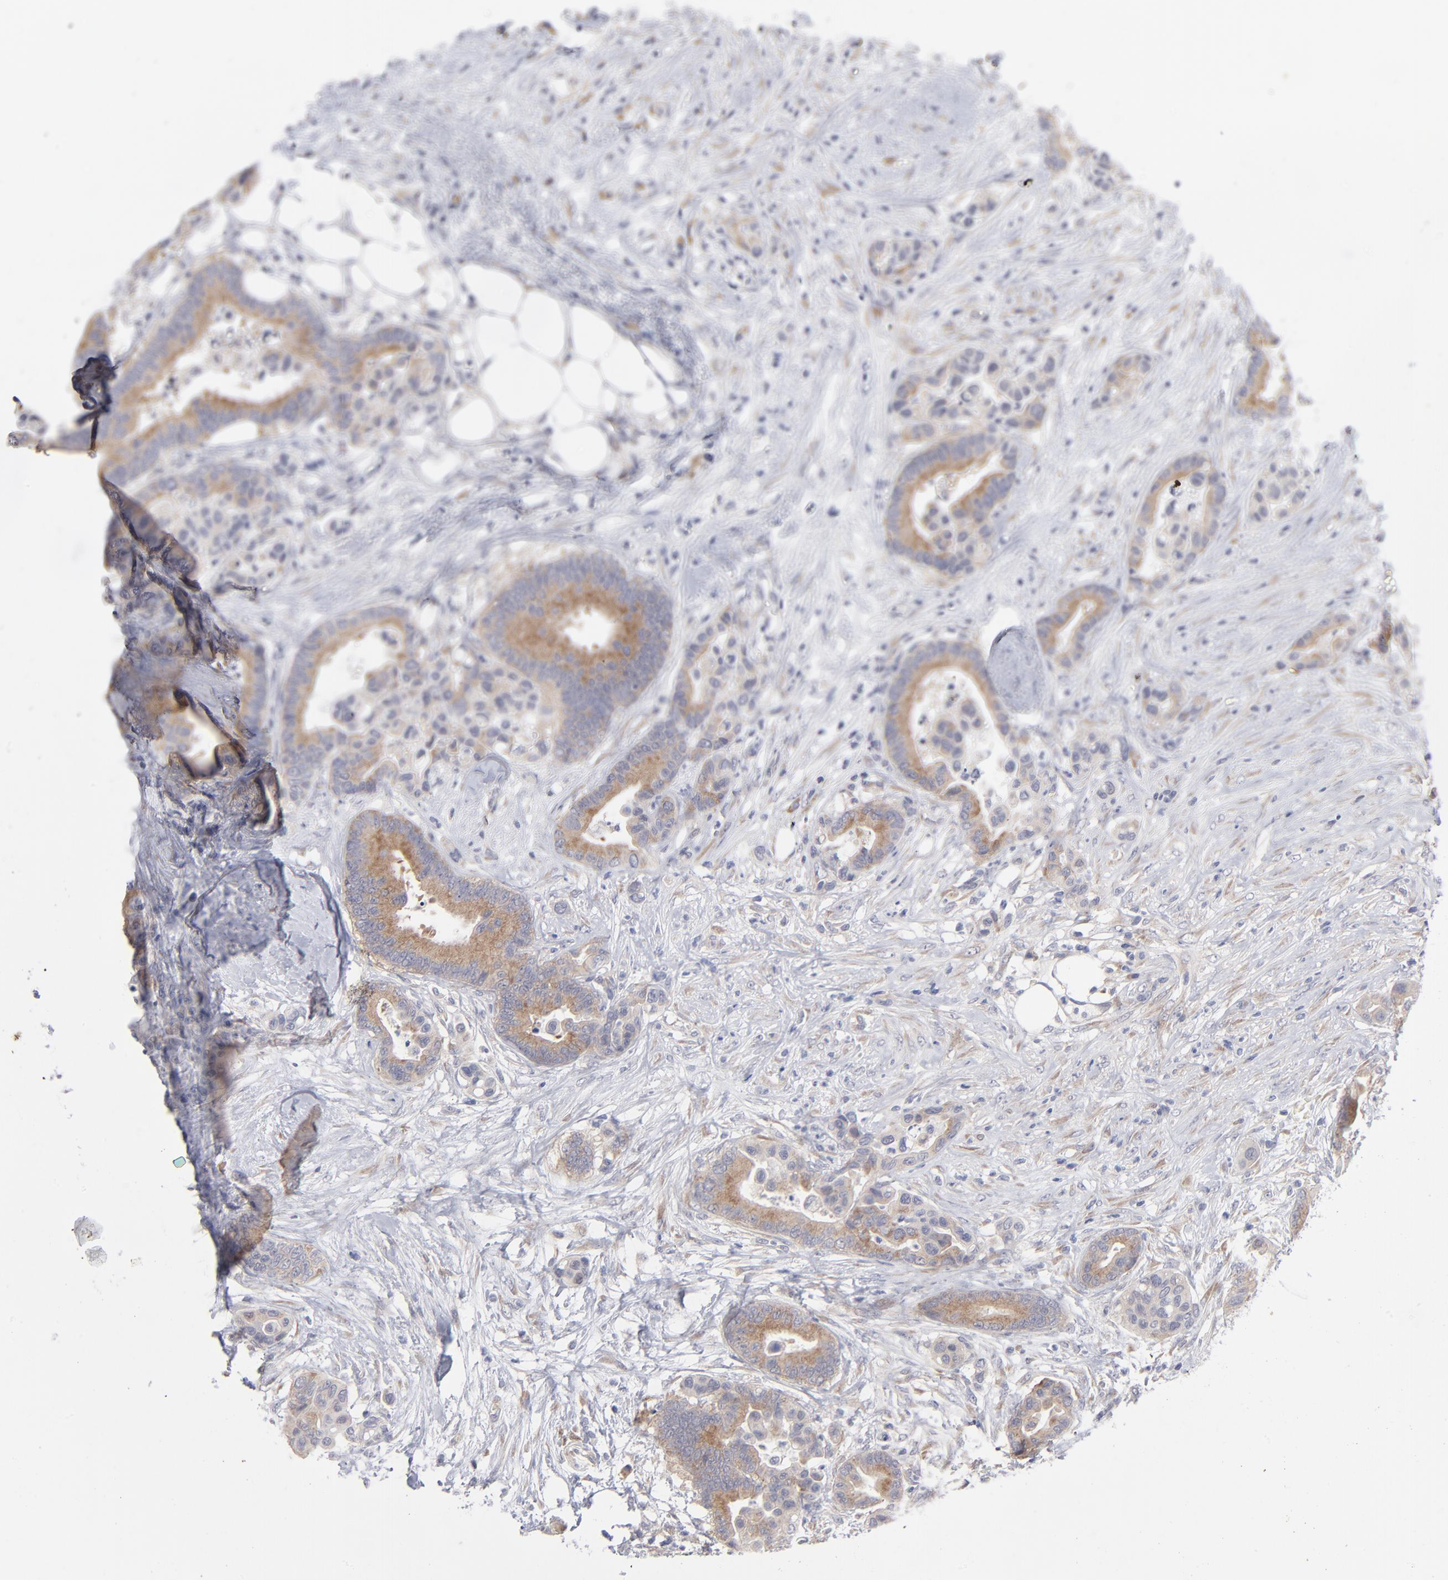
{"staining": {"intensity": "moderate", "quantity": ">75%", "location": "cytoplasmic/membranous"}, "tissue": "colorectal cancer", "cell_type": "Tumor cells", "image_type": "cancer", "snomed": [{"axis": "morphology", "description": "Adenocarcinoma, NOS"}, {"axis": "topography", "description": "Colon"}], "caption": "Colorectal adenocarcinoma was stained to show a protein in brown. There is medium levels of moderate cytoplasmic/membranous positivity in about >75% of tumor cells. (DAB (3,3'-diaminobenzidine) IHC, brown staining for protein, blue staining for nuclei).", "gene": "RPS24", "patient": {"sex": "male", "age": 82}}